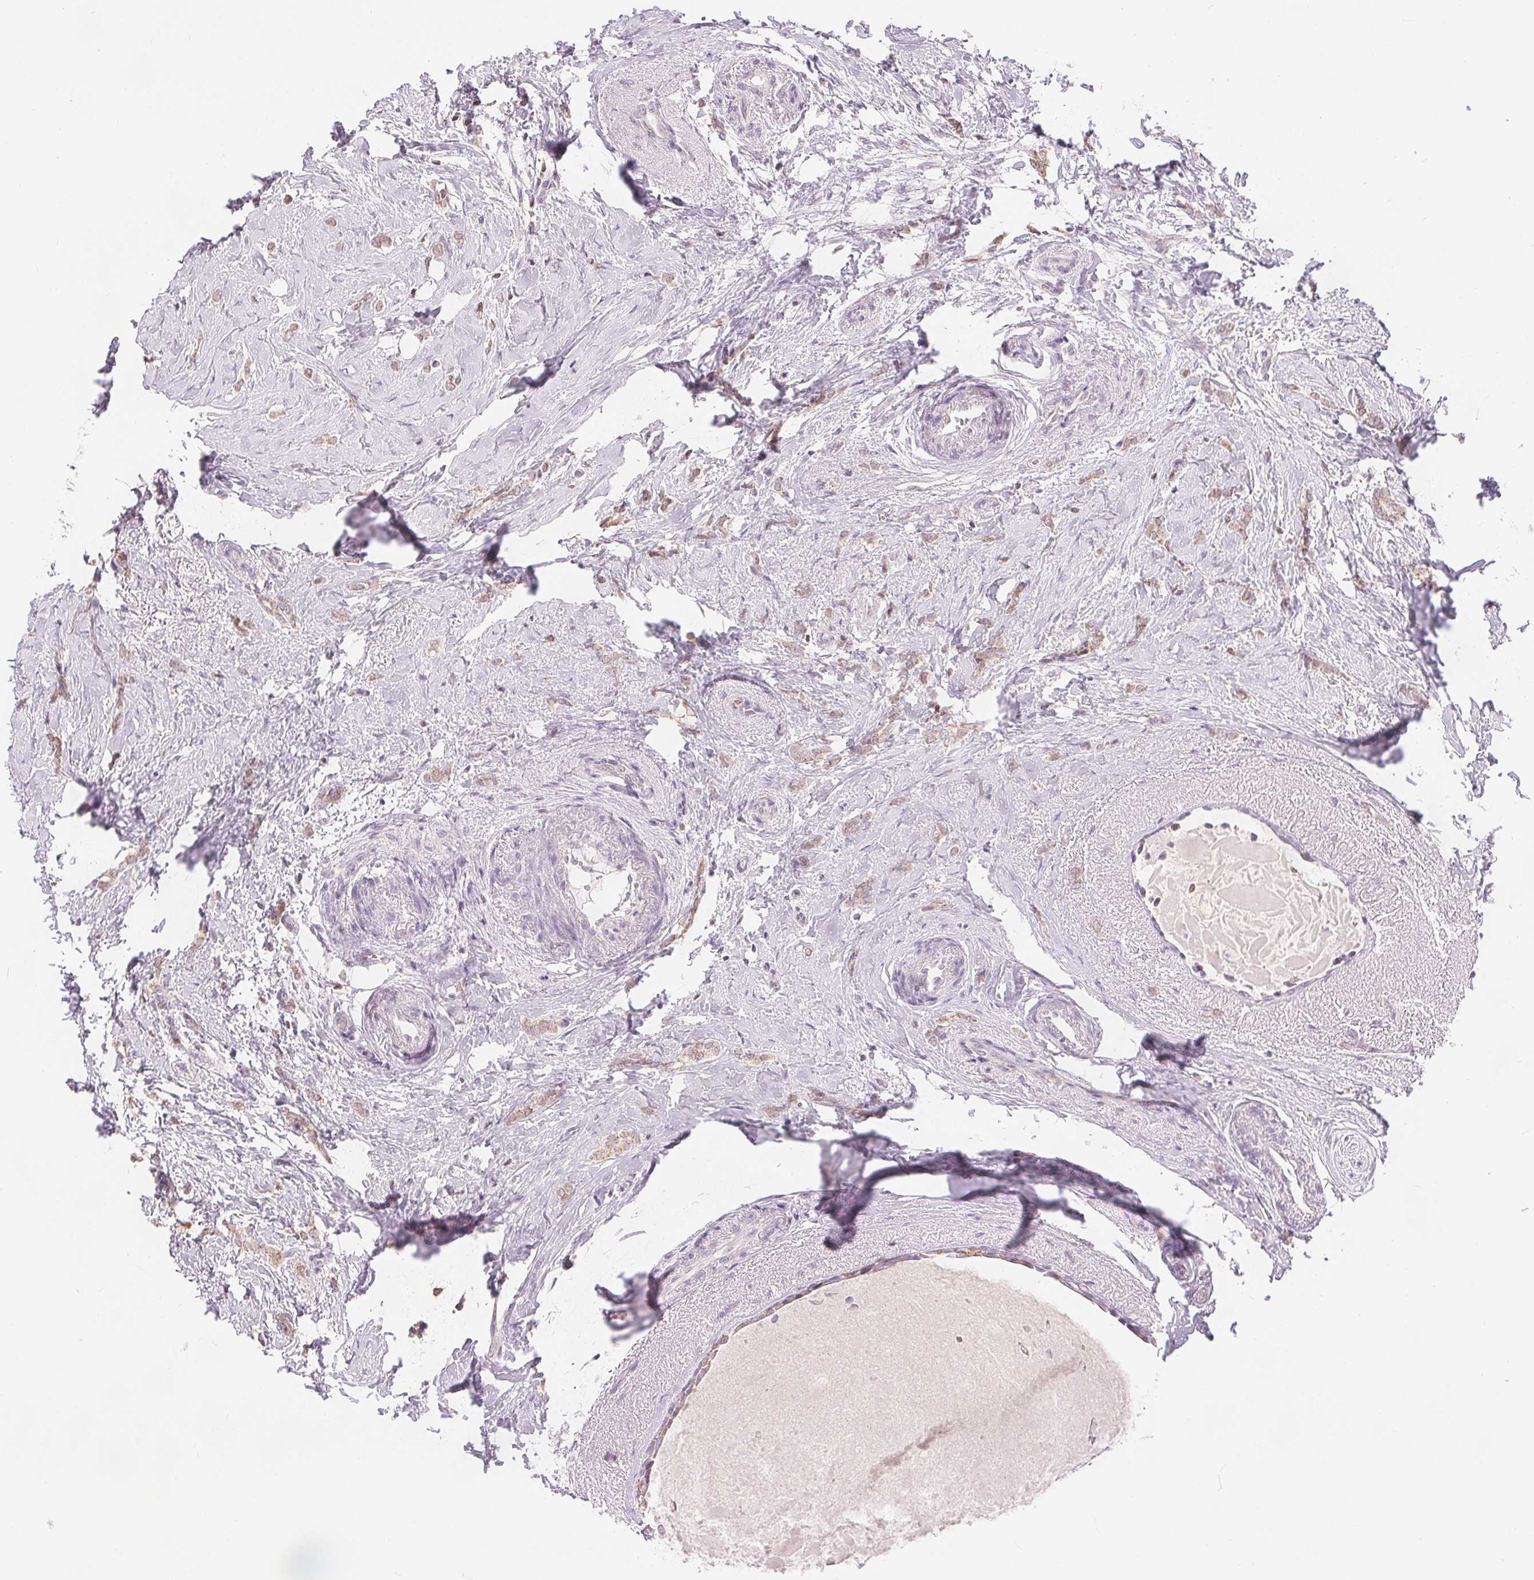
{"staining": {"intensity": "weak", "quantity": "25%-75%", "location": "cytoplasmic/membranous"}, "tissue": "breast cancer", "cell_type": "Tumor cells", "image_type": "cancer", "snomed": [{"axis": "morphology", "description": "Normal tissue, NOS"}, {"axis": "morphology", "description": "Duct carcinoma"}, {"axis": "topography", "description": "Breast"}], "caption": "Breast invasive ductal carcinoma tissue shows weak cytoplasmic/membranous expression in approximately 25%-75% of tumor cells", "gene": "POU2F2", "patient": {"sex": "female", "age": 77}}